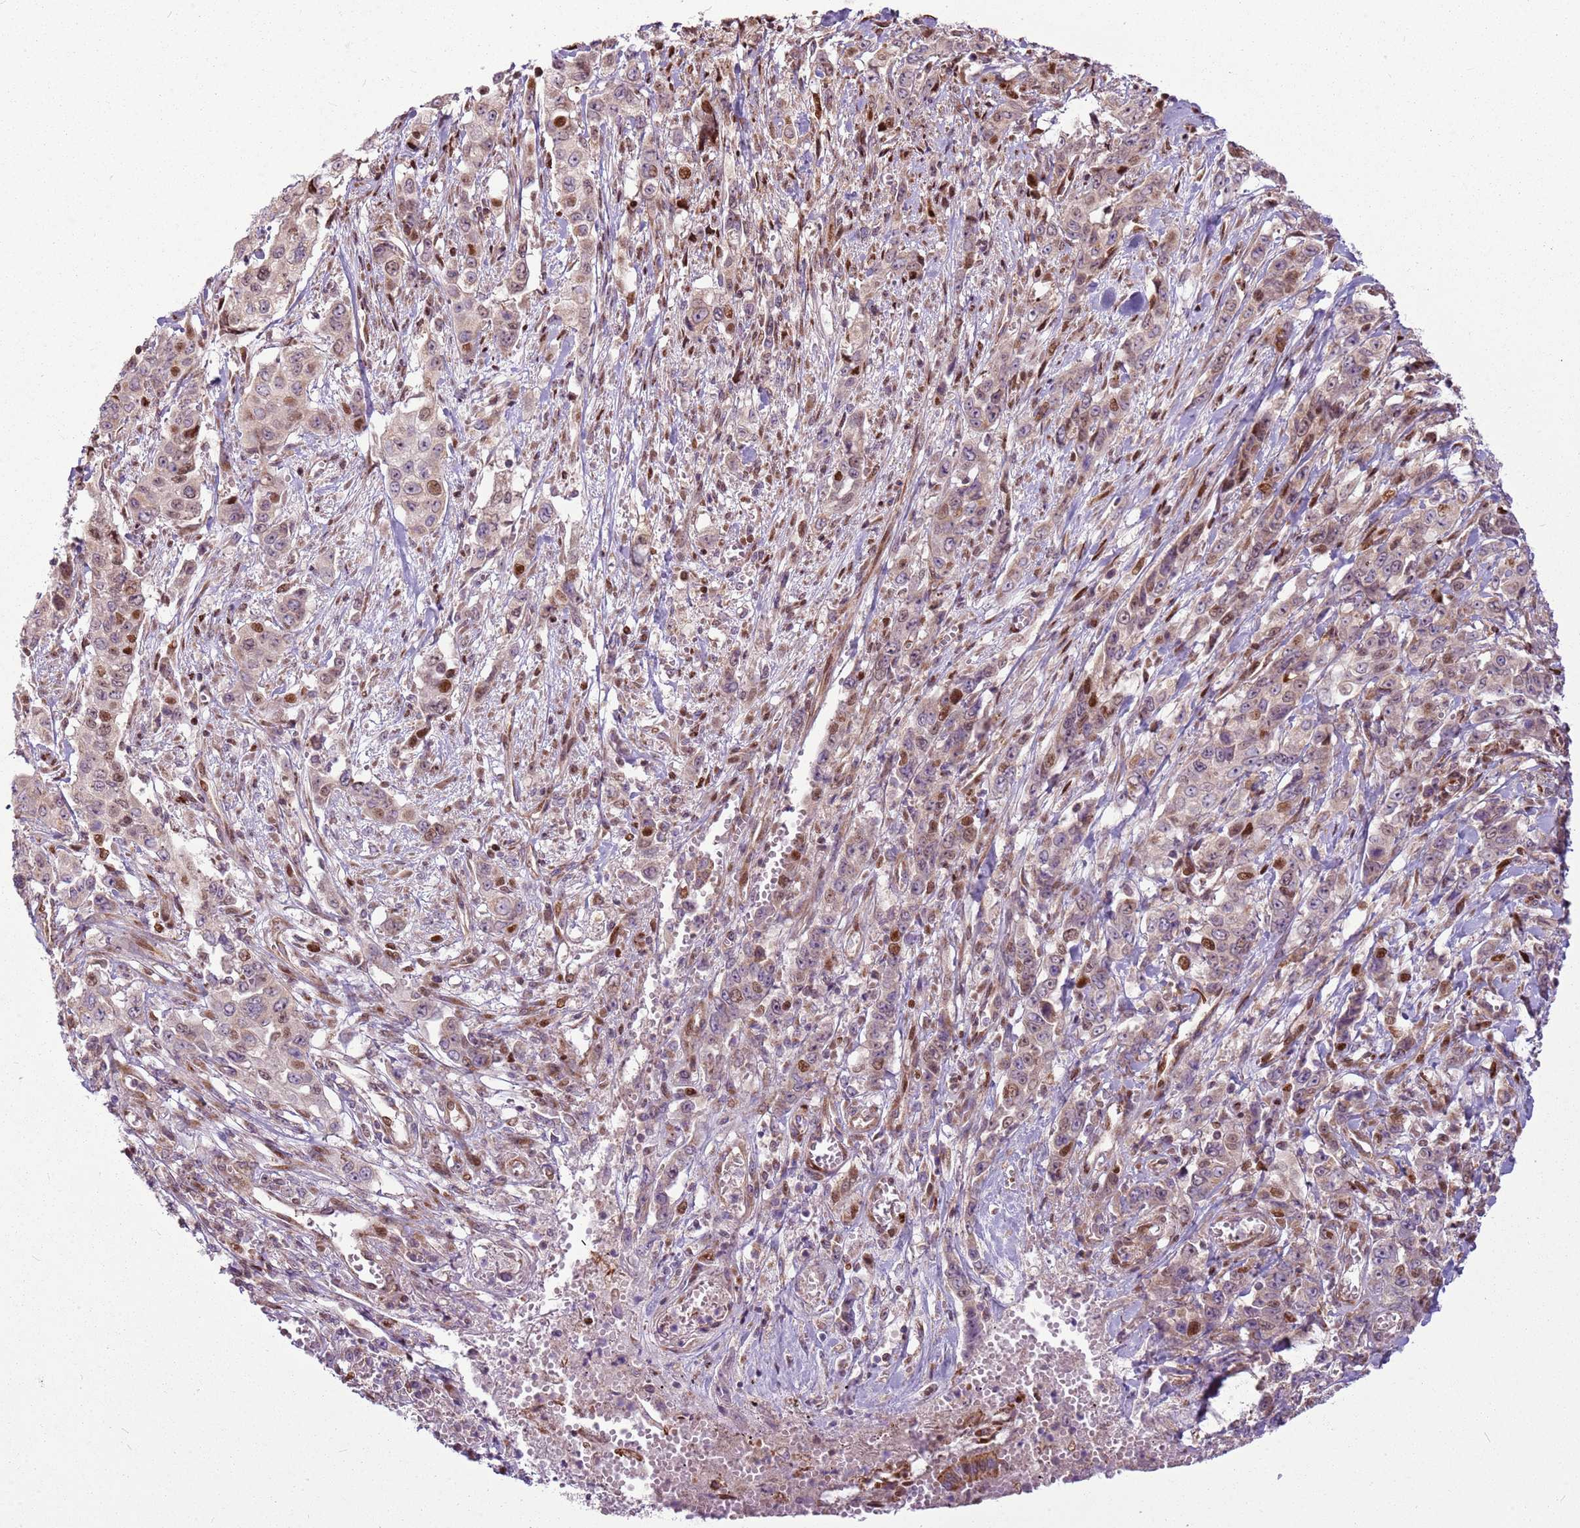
{"staining": {"intensity": "moderate", "quantity": "<25%", "location": "nuclear"}, "tissue": "stomach cancer", "cell_type": "Tumor cells", "image_type": "cancer", "snomed": [{"axis": "morphology", "description": "Normal tissue, NOS"}, {"axis": "morphology", "description": "Adenocarcinoma, NOS"}, {"axis": "topography", "description": "Stomach"}], "caption": "Immunohistochemistry histopathology image of stomach adenocarcinoma stained for a protein (brown), which exhibits low levels of moderate nuclear staining in approximately <25% of tumor cells.", "gene": "PCTP", "patient": {"sex": "female", "age": 64}}